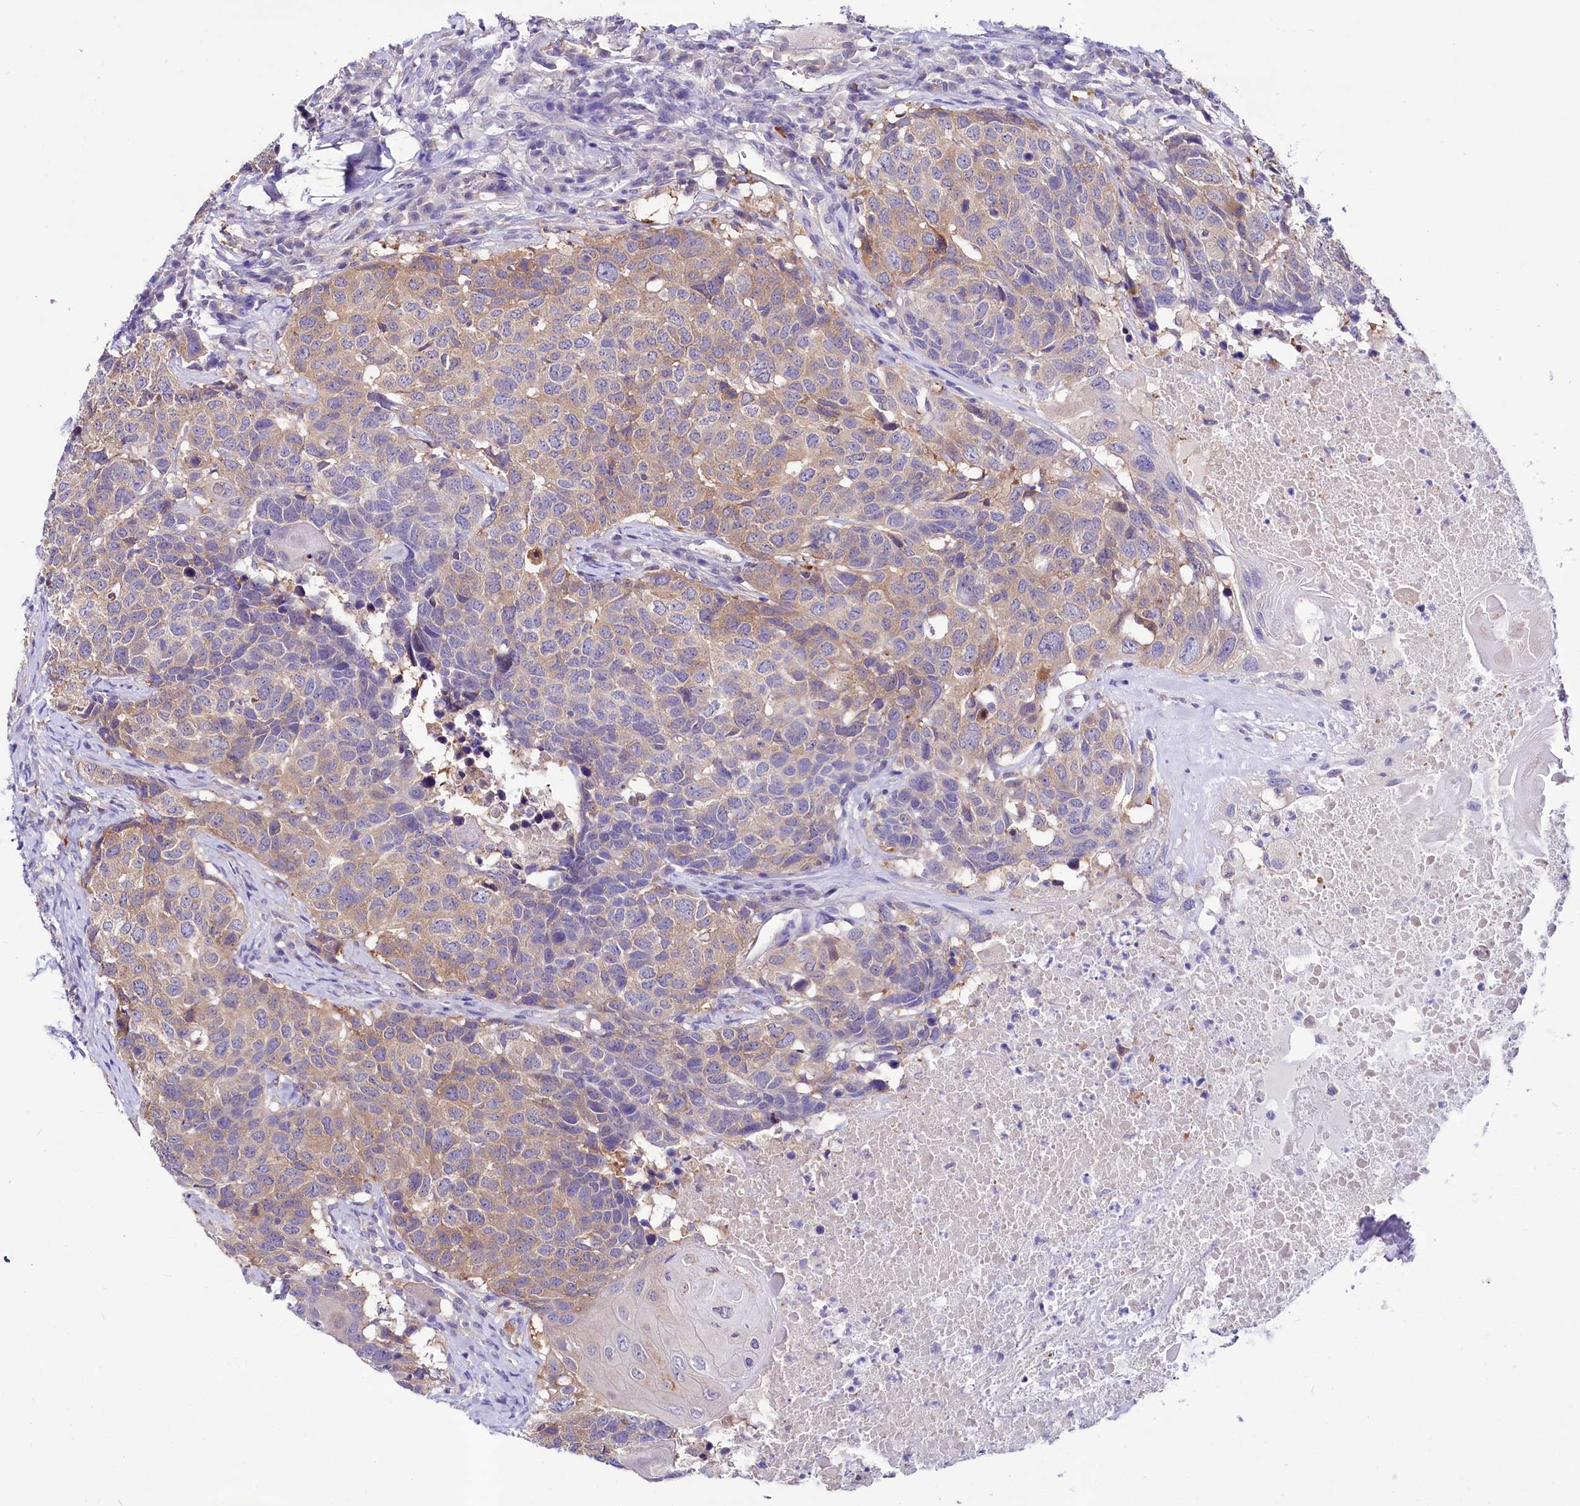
{"staining": {"intensity": "weak", "quantity": "<25%", "location": "cytoplasmic/membranous"}, "tissue": "head and neck cancer", "cell_type": "Tumor cells", "image_type": "cancer", "snomed": [{"axis": "morphology", "description": "Squamous cell carcinoma, NOS"}, {"axis": "topography", "description": "Head-Neck"}], "caption": "Head and neck squamous cell carcinoma was stained to show a protein in brown. There is no significant expression in tumor cells.", "gene": "ABHD5", "patient": {"sex": "male", "age": 66}}